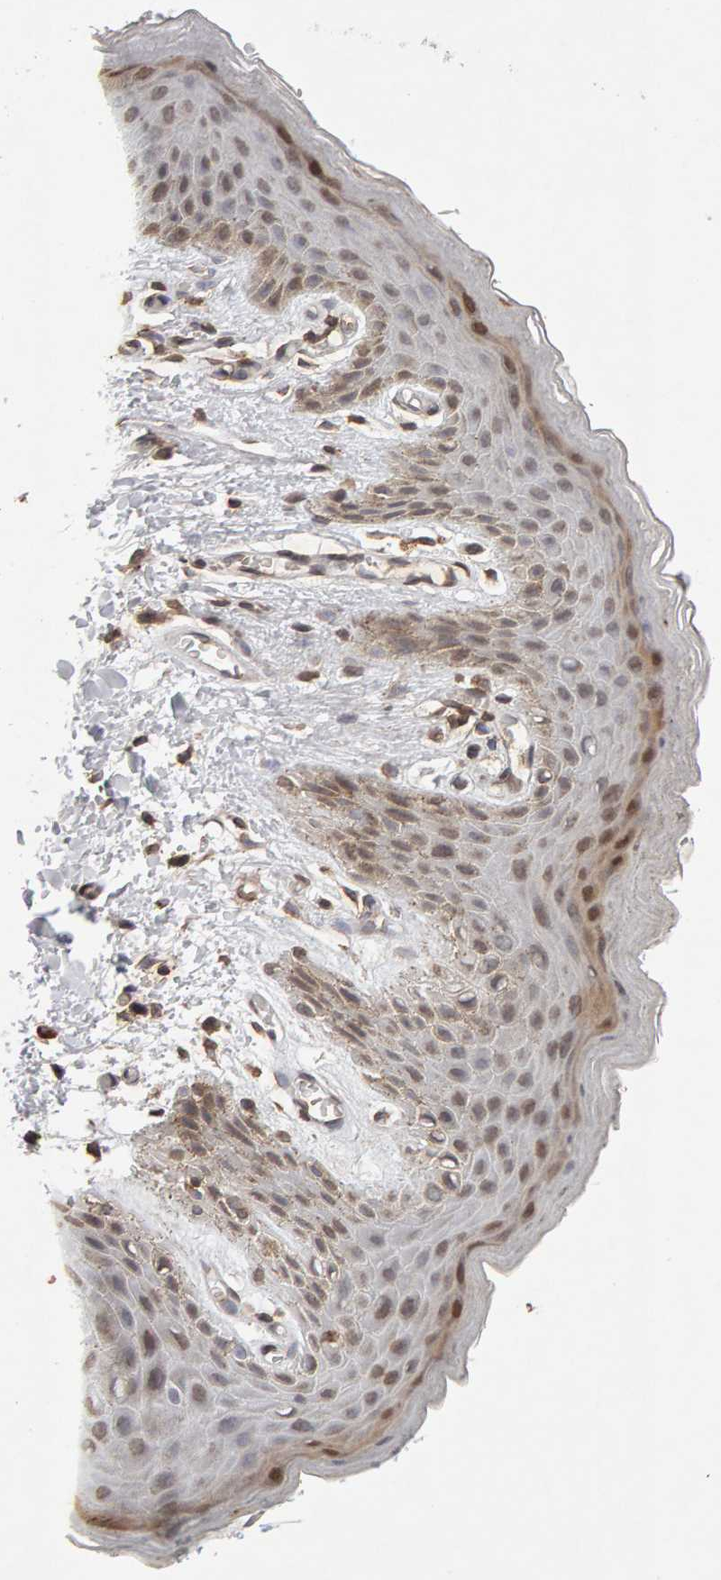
{"staining": {"intensity": "moderate", "quantity": ">75%", "location": "nuclear"}, "tissue": "skin", "cell_type": "Epidermal cells", "image_type": "normal", "snomed": [{"axis": "morphology", "description": "Normal tissue, NOS"}, {"axis": "topography", "description": "Anal"}, {"axis": "topography", "description": "Peripheral nerve tissue"}], "caption": "Moderate nuclear staining for a protein is present in approximately >75% of epidermal cells of normal skin using immunohistochemistry.", "gene": "DNAJB5", "patient": {"sex": "male", "age": 44}}